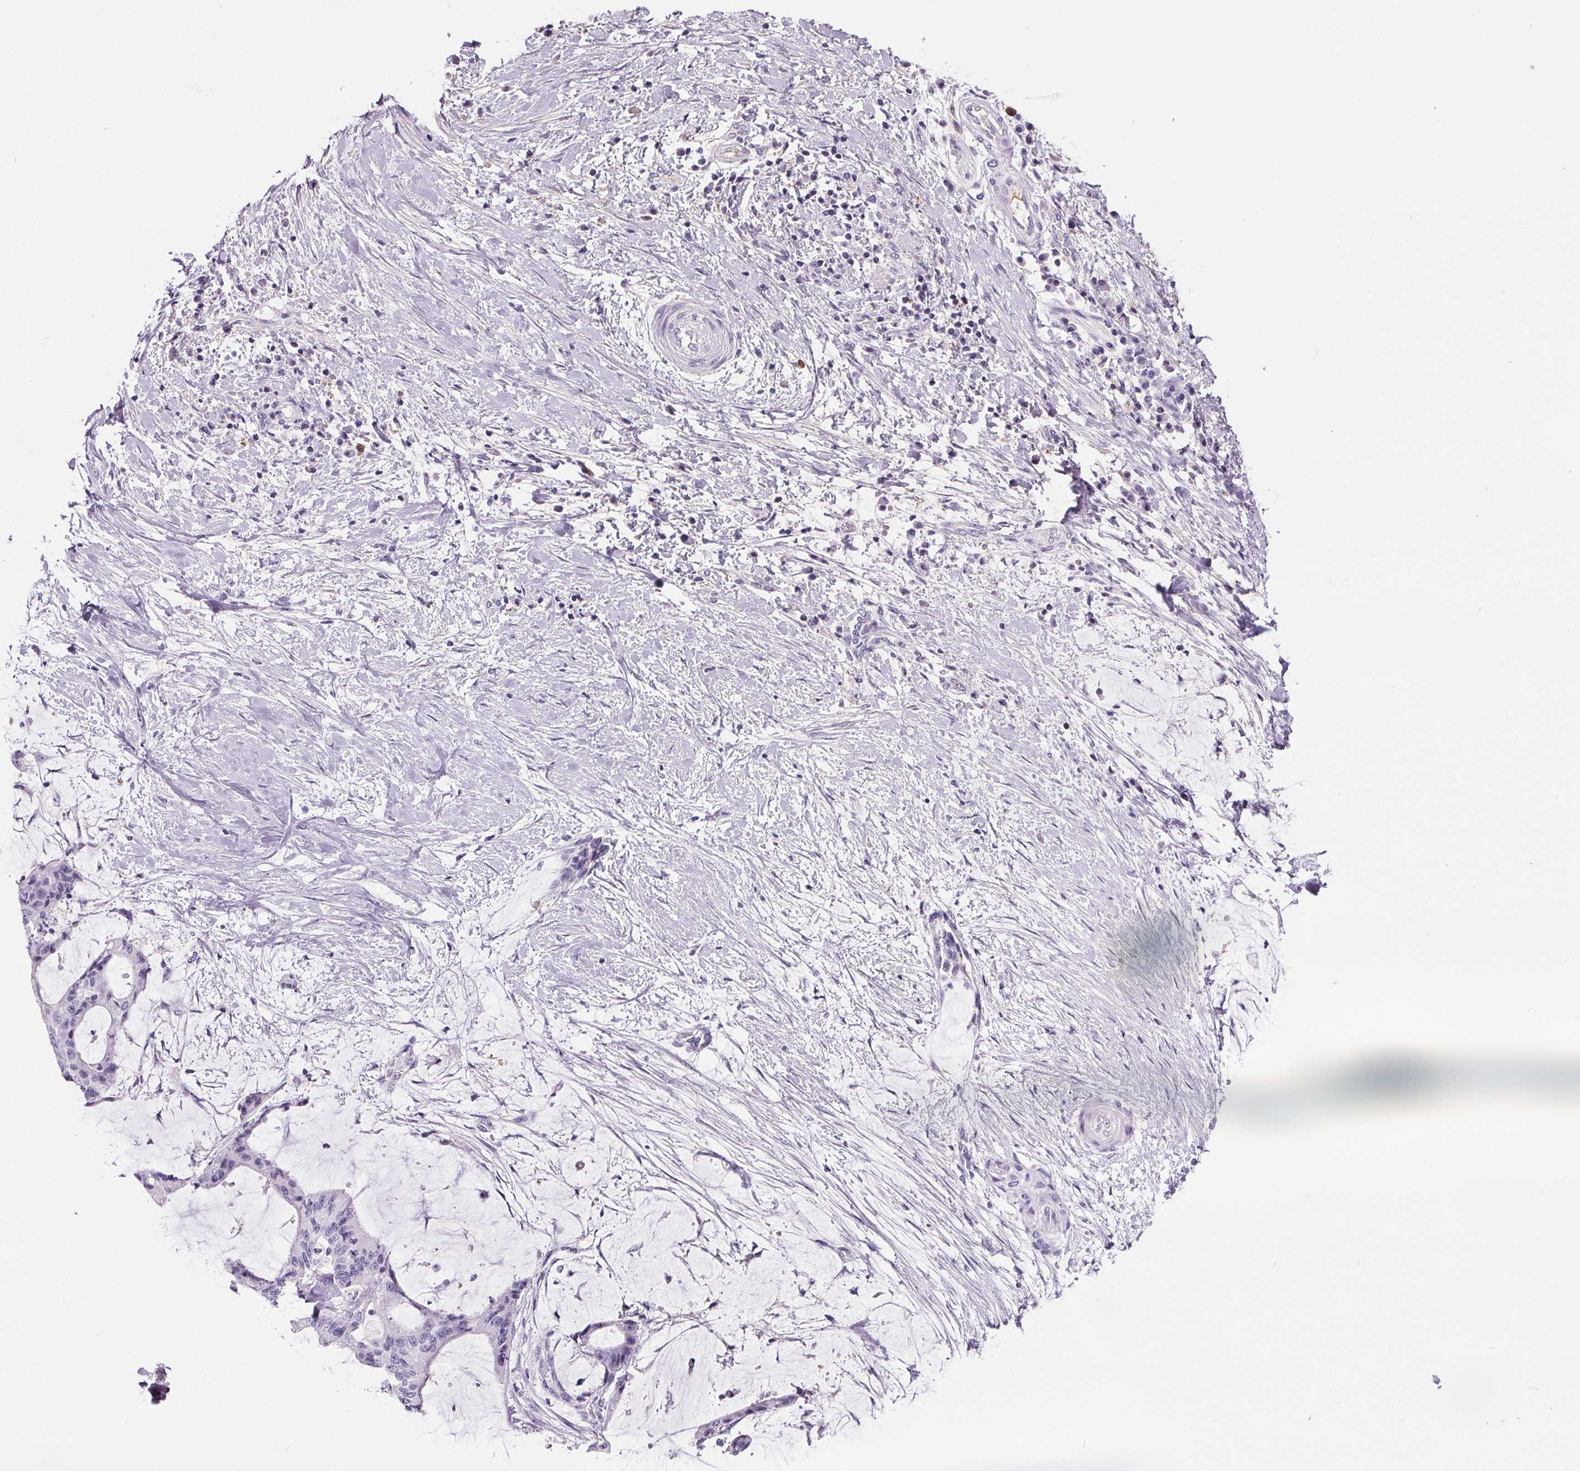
{"staining": {"intensity": "negative", "quantity": "none", "location": "none"}, "tissue": "liver cancer", "cell_type": "Tumor cells", "image_type": "cancer", "snomed": [{"axis": "morphology", "description": "Cholangiocarcinoma"}, {"axis": "topography", "description": "Liver"}], "caption": "Immunohistochemistry of human cholangiocarcinoma (liver) demonstrates no positivity in tumor cells.", "gene": "CD5L", "patient": {"sex": "female", "age": 73}}